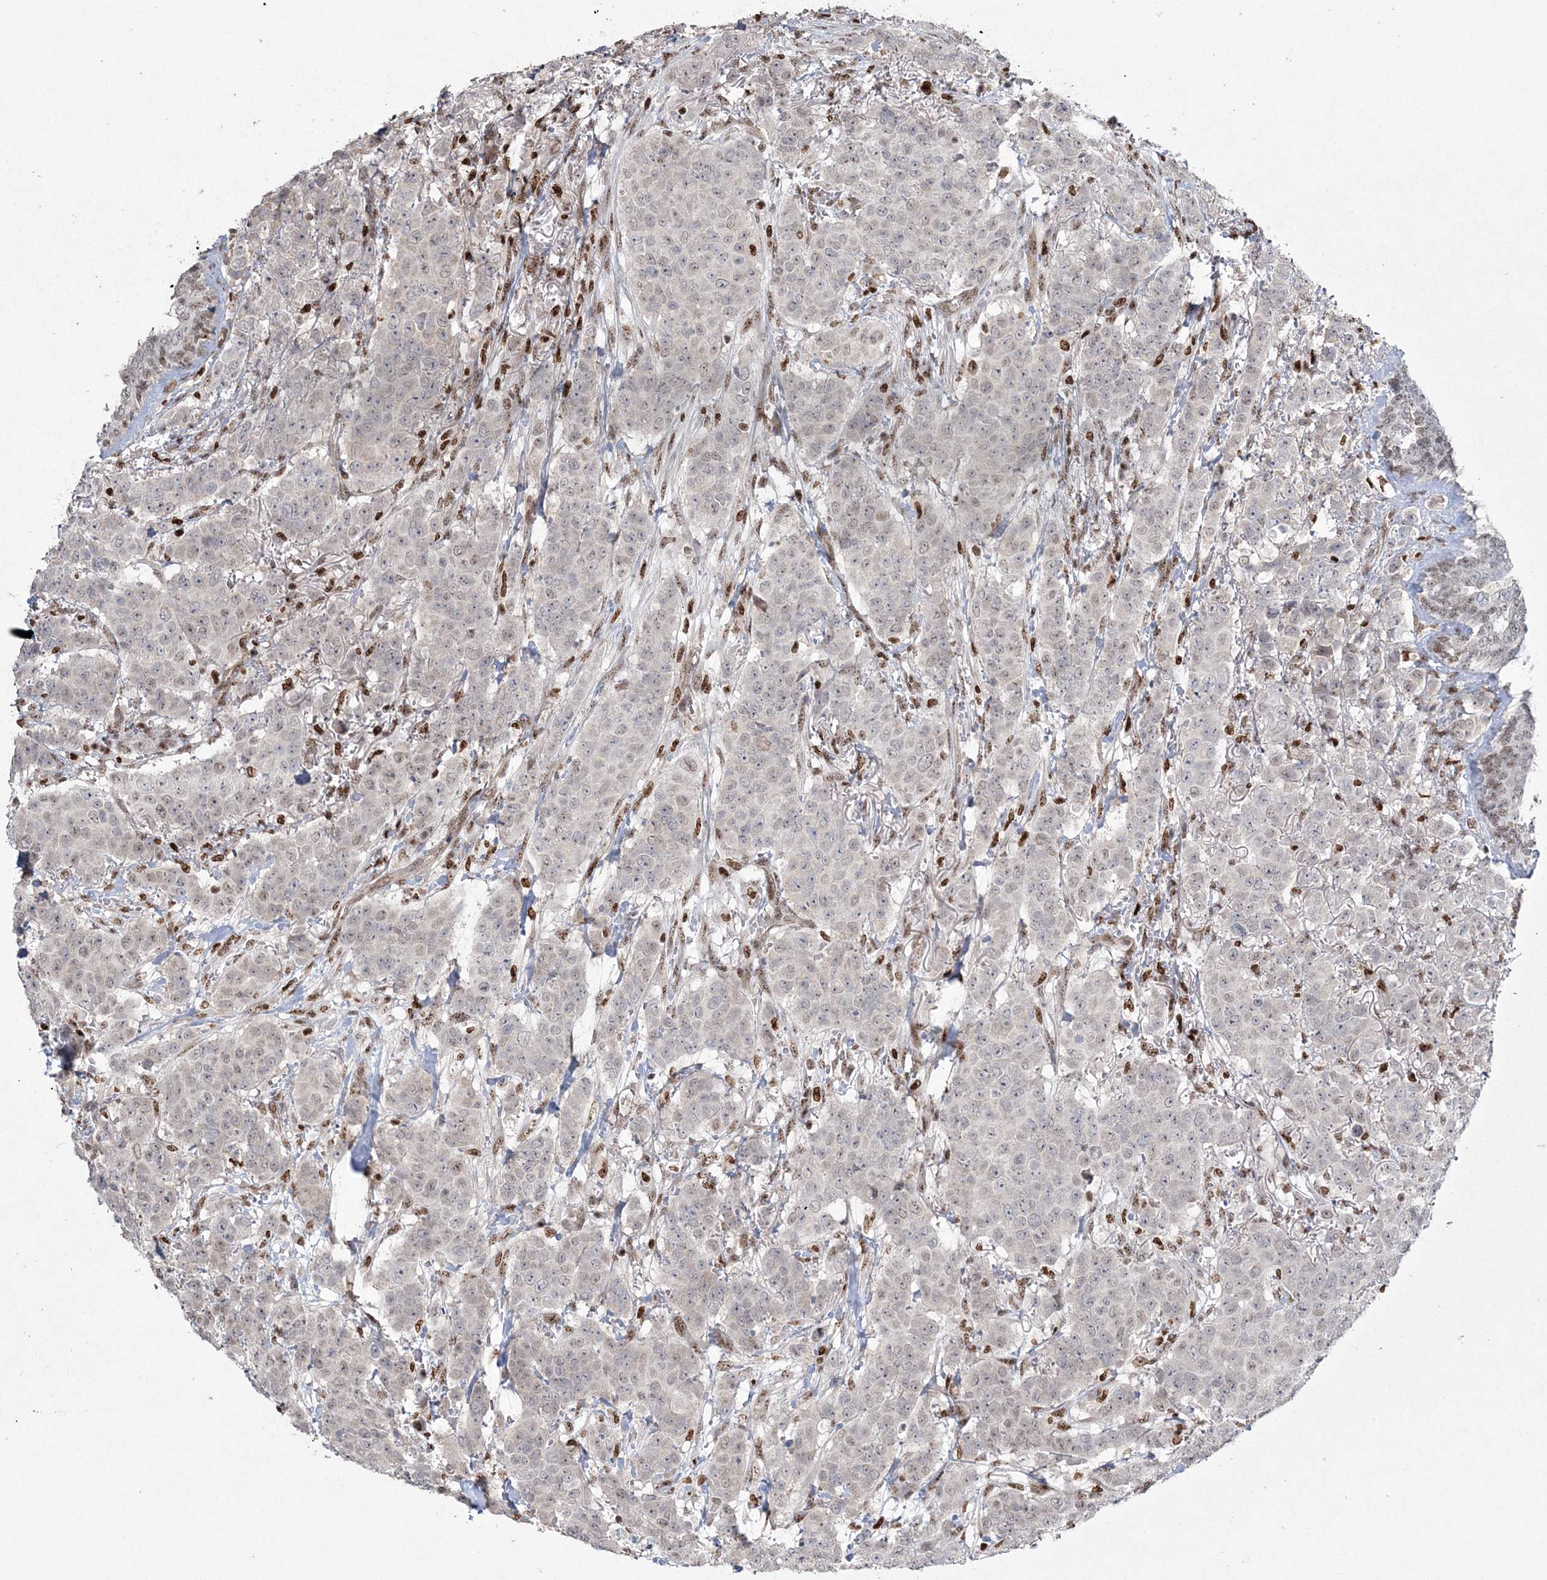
{"staining": {"intensity": "weak", "quantity": "<25%", "location": "nuclear"}, "tissue": "breast cancer", "cell_type": "Tumor cells", "image_type": "cancer", "snomed": [{"axis": "morphology", "description": "Duct carcinoma"}, {"axis": "topography", "description": "Breast"}], "caption": "There is no significant positivity in tumor cells of intraductal carcinoma (breast).", "gene": "RBM17", "patient": {"sex": "female", "age": 40}}